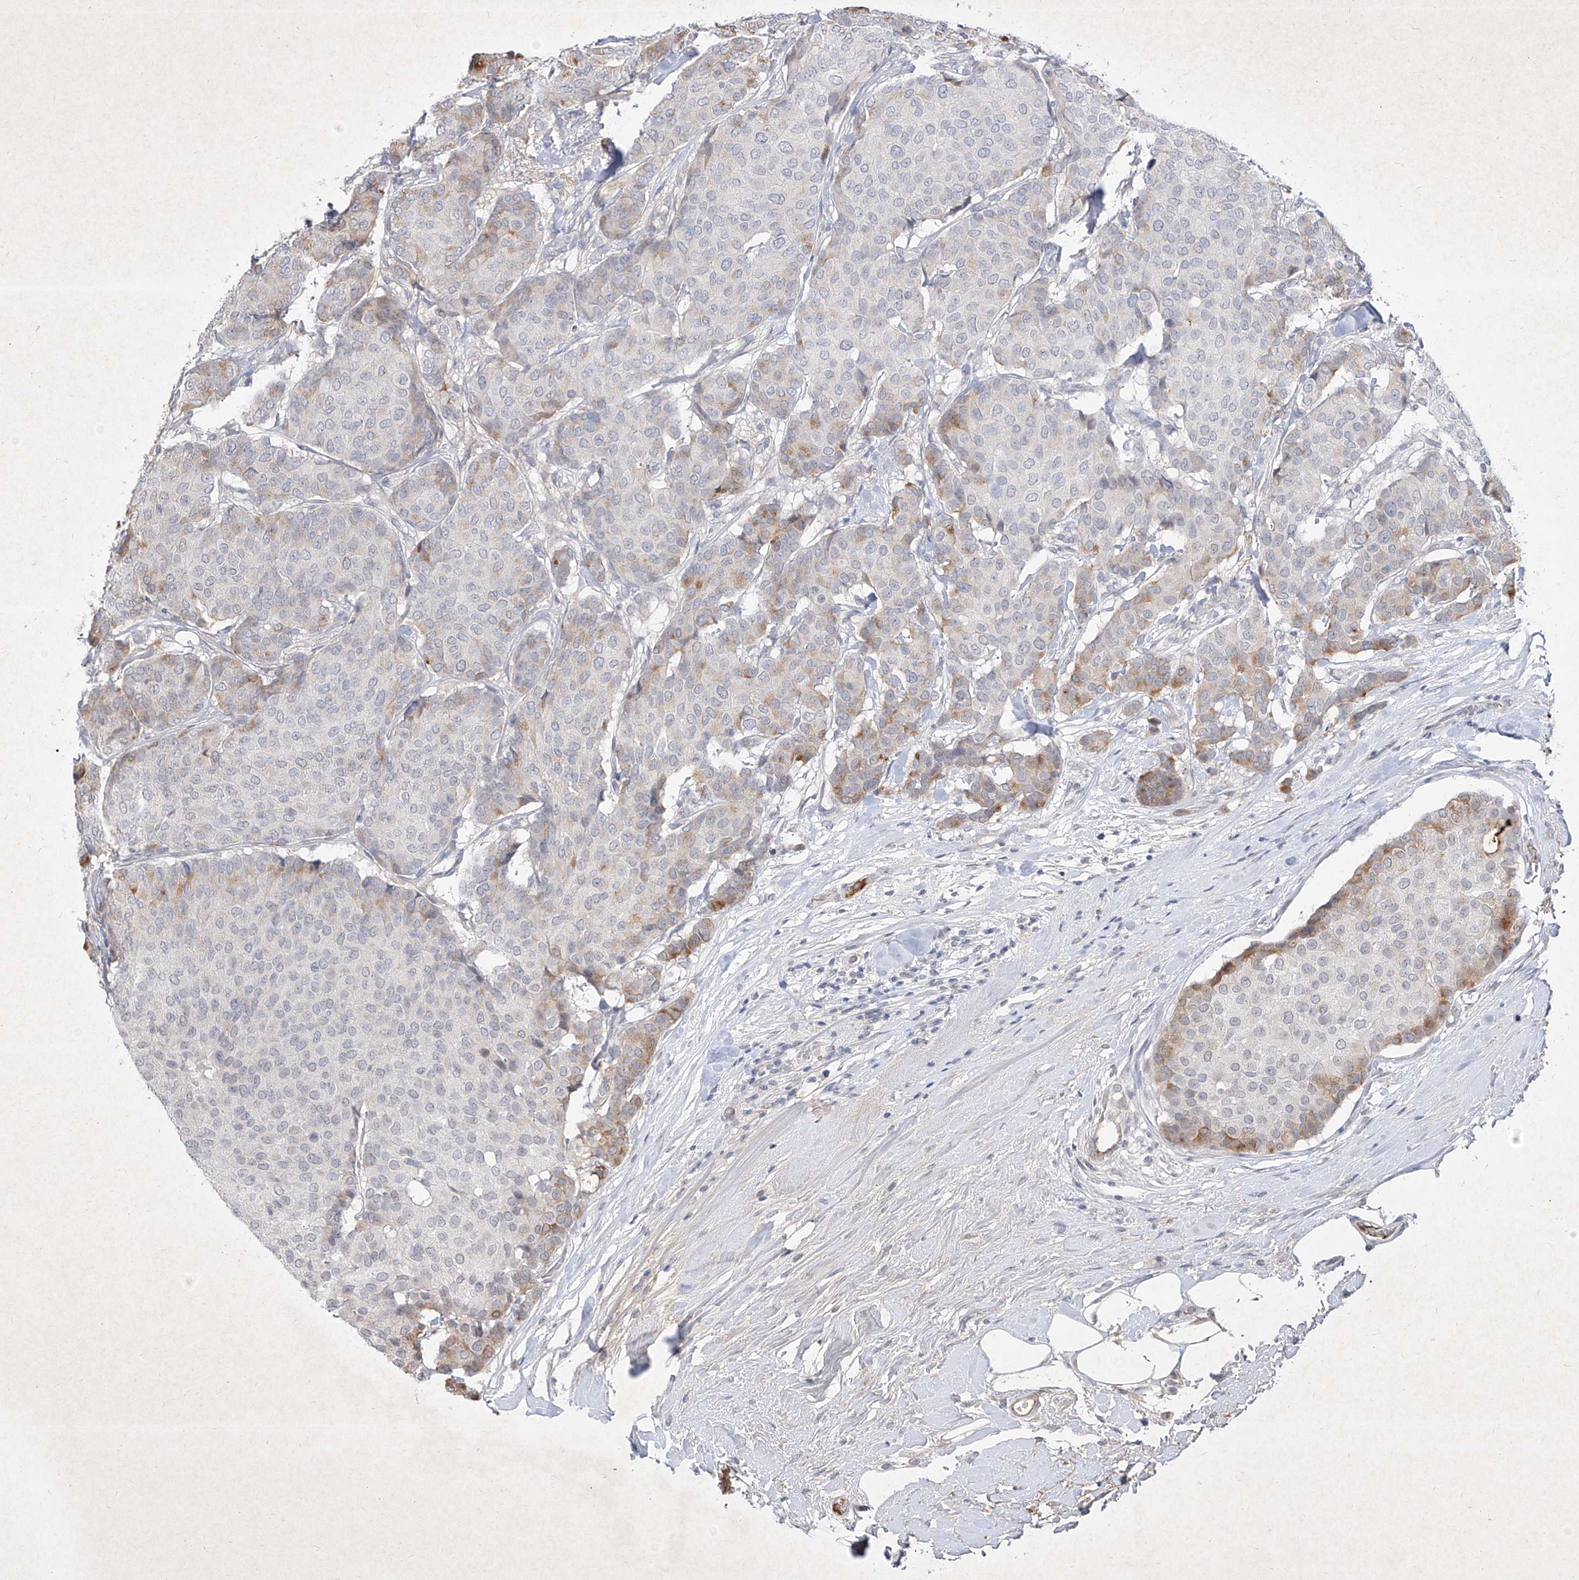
{"staining": {"intensity": "moderate", "quantity": "<25%", "location": "cytoplasmic/membranous"}, "tissue": "breast cancer", "cell_type": "Tumor cells", "image_type": "cancer", "snomed": [{"axis": "morphology", "description": "Duct carcinoma"}, {"axis": "topography", "description": "Breast"}], "caption": "Immunohistochemistry (IHC) staining of breast intraductal carcinoma, which shows low levels of moderate cytoplasmic/membranous positivity in approximately <25% of tumor cells indicating moderate cytoplasmic/membranous protein staining. The staining was performed using DAB (3,3'-diaminobenzidine) (brown) for protein detection and nuclei were counterstained in hematoxylin (blue).", "gene": "C4A", "patient": {"sex": "female", "age": 75}}